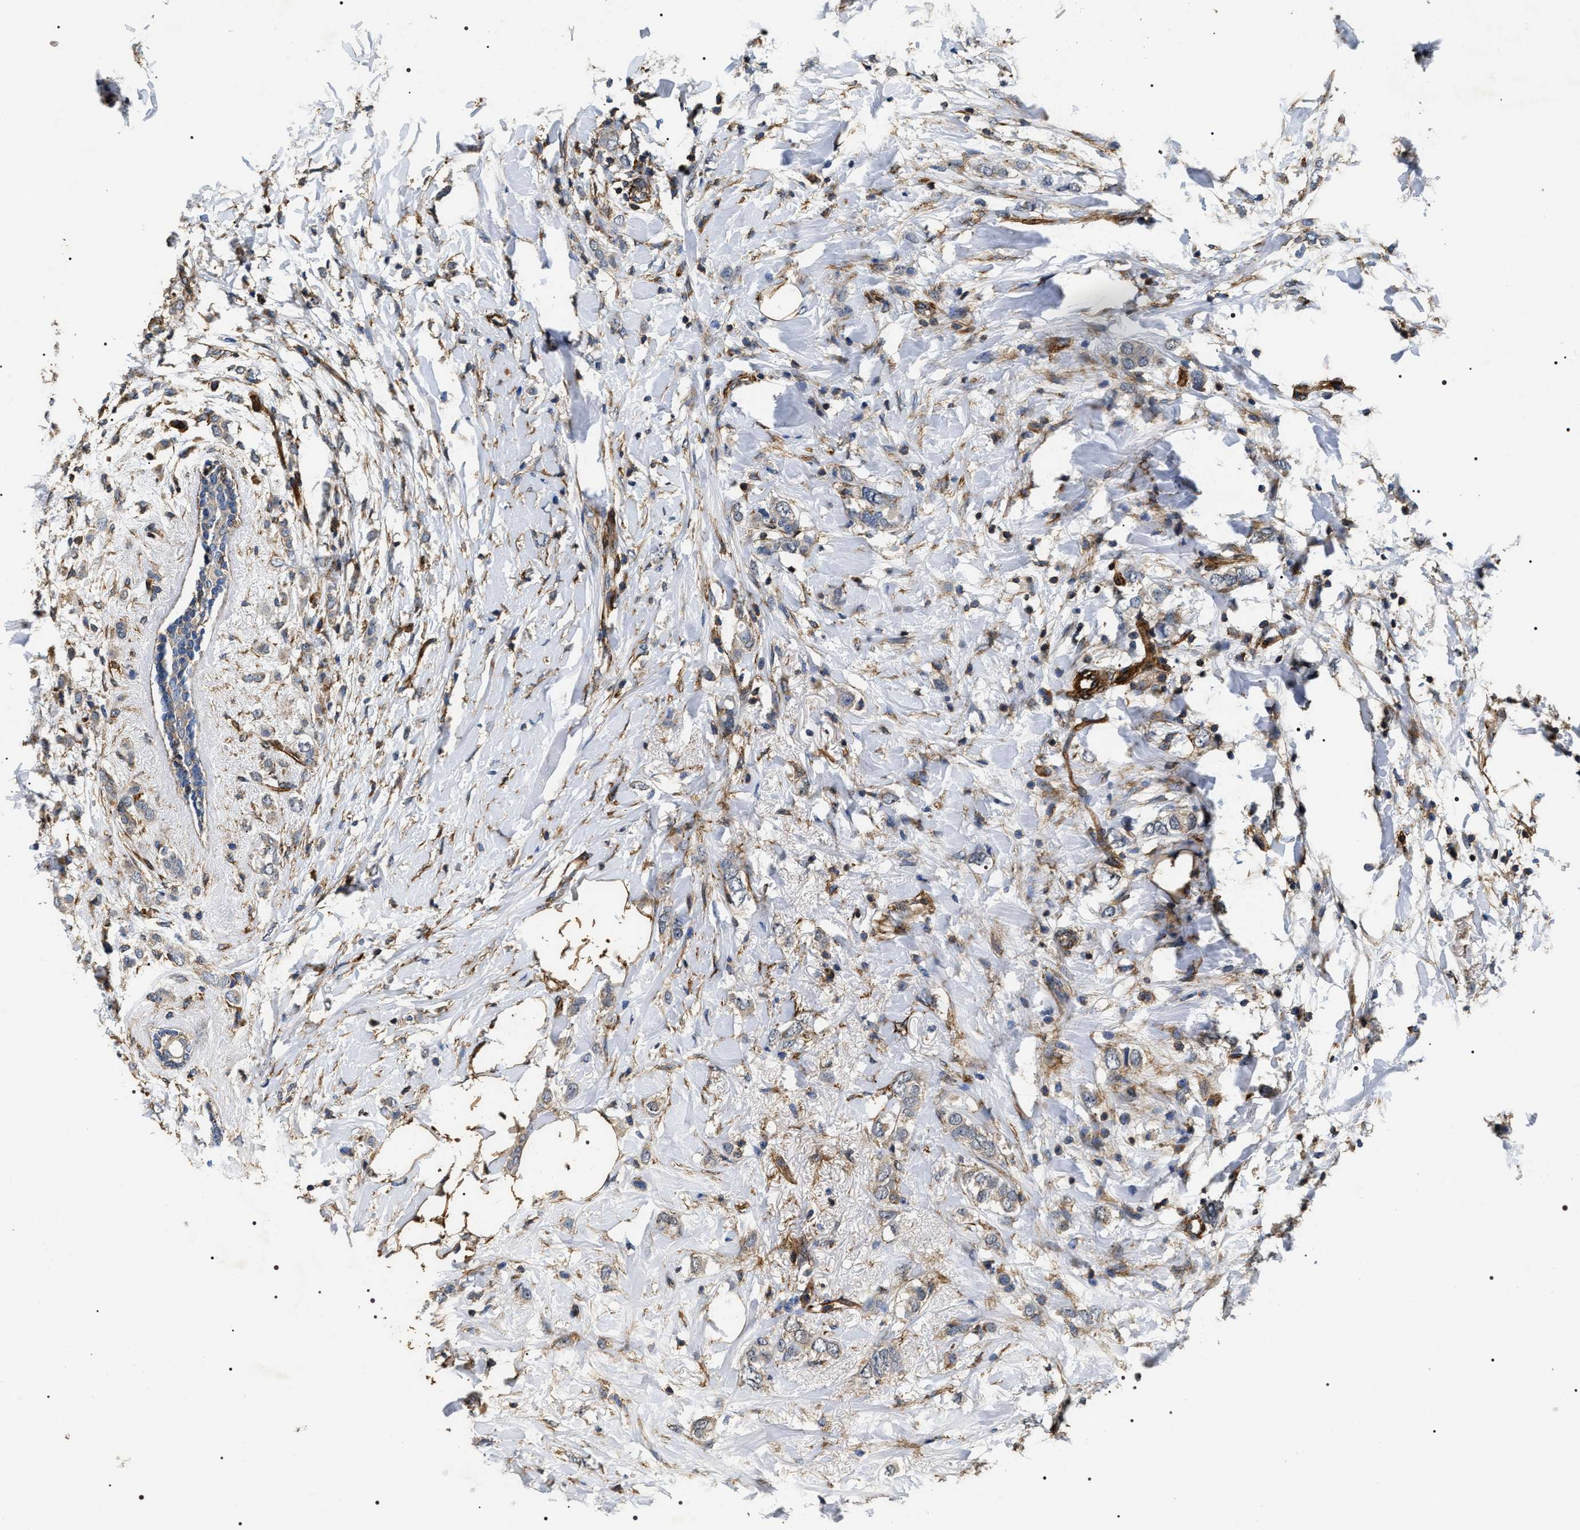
{"staining": {"intensity": "negative", "quantity": "none", "location": "none"}, "tissue": "breast cancer", "cell_type": "Tumor cells", "image_type": "cancer", "snomed": [{"axis": "morphology", "description": "Normal tissue, NOS"}, {"axis": "morphology", "description": "Lobular carcinoma"}, {"axis": "topography", "description": "Breast"}], "caption": "Immunohistochemistry image of human breast lobular carcinoma stained for a protein (brown), which reveals no staining in tumor cells.", "gene": "ZC3HAV1L", "patient": {"sex": "female", "age": 47}}